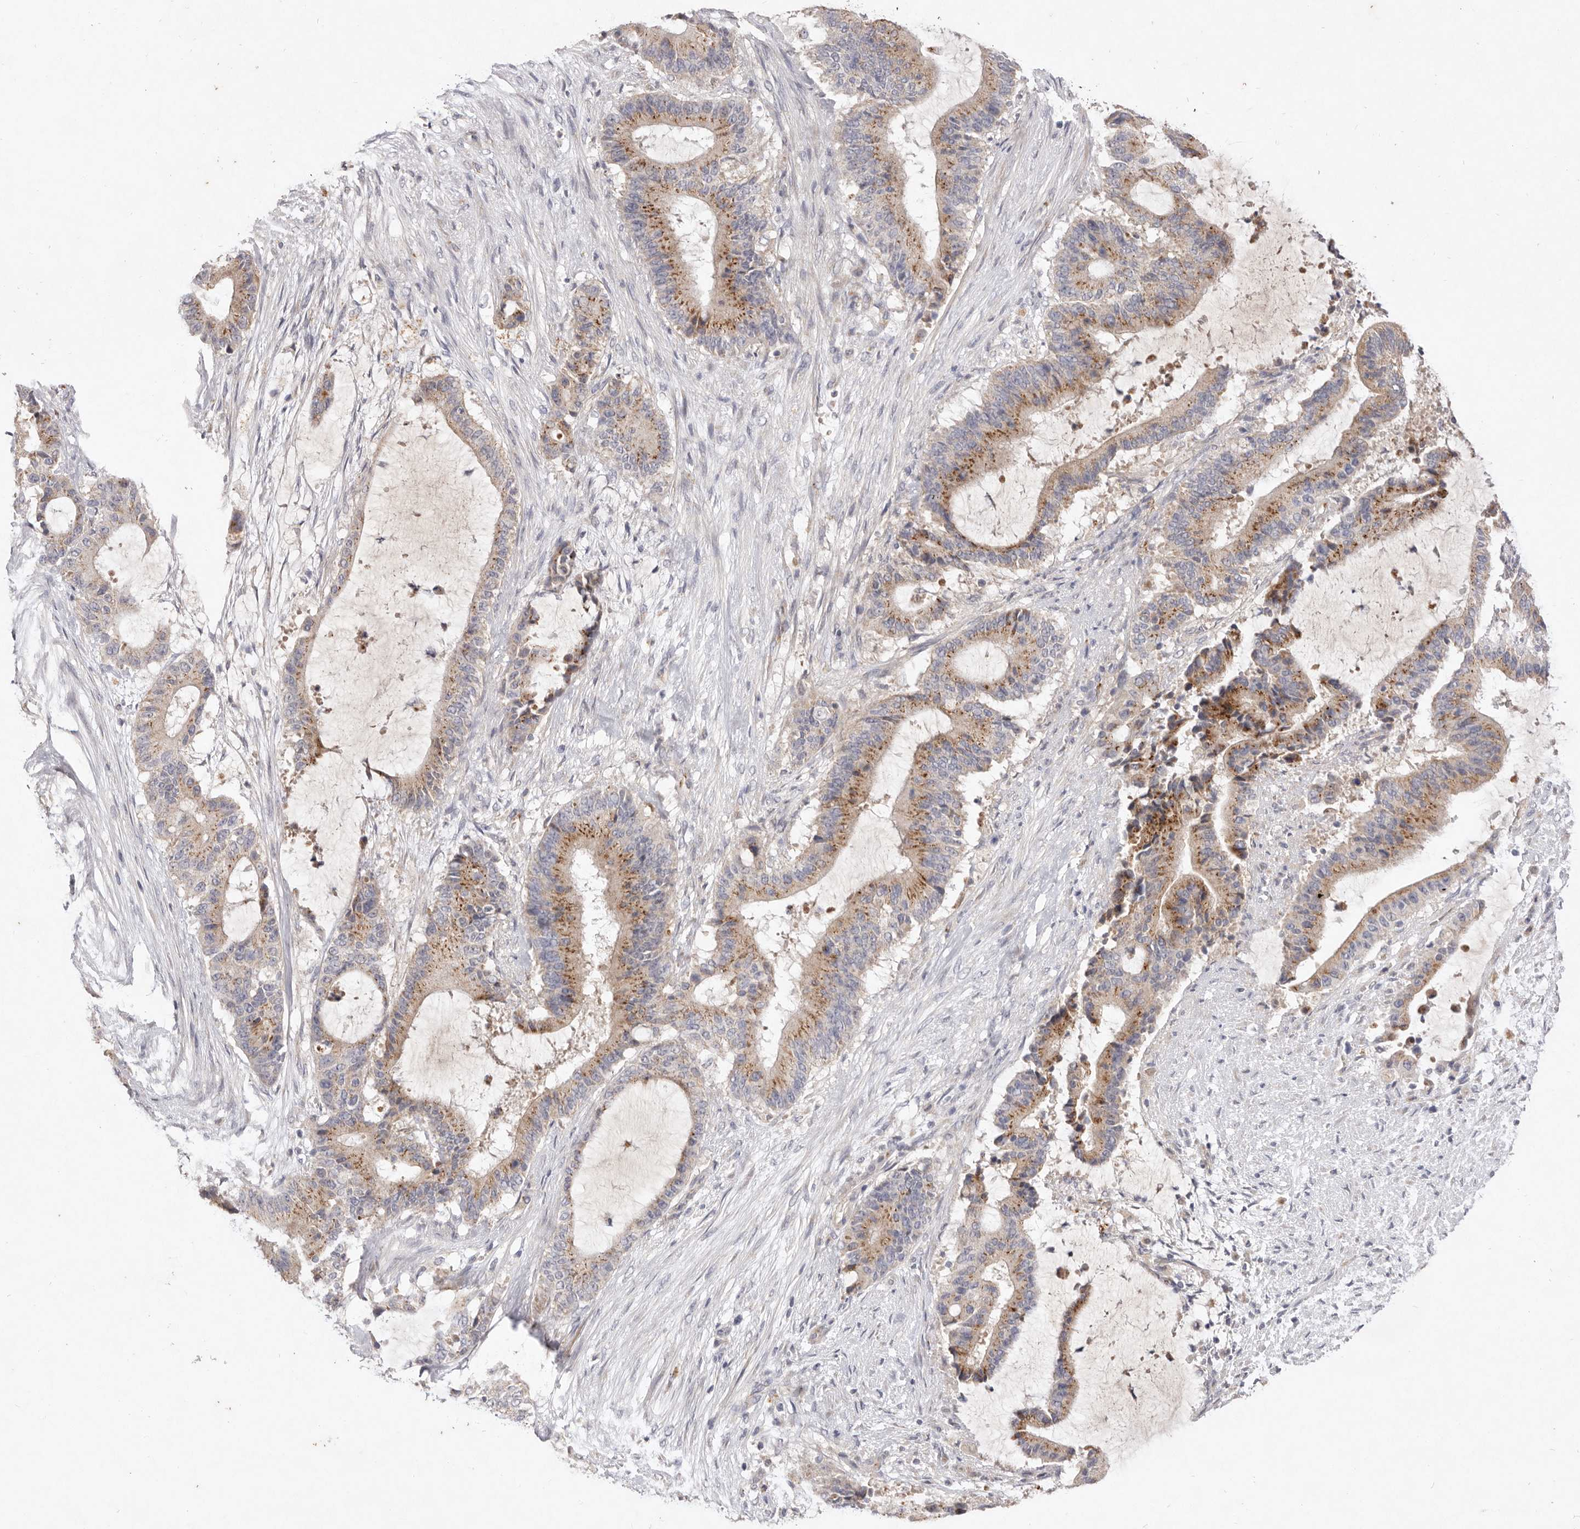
{"staining": {"intensity": "moderate", "quantity": ">75%", "location": "cytoplasmic/membranous"}, "tissue": "liver cancer", "cell_type": "Tumor cells", "image_type": "cancer", "snomed": [{"axis": "morphology", "description": "Normal tissue, NOS"}, {"axis": "morphology", "description": "Cholangiocarcinoma"}, {"axis": "topography", "description": "Liver"}, {"axis": "topography", "description": "Peripheral nerve tissue"}], "caption": "Immunohistochemistry image of liver cholangiocarcinoma stained for a protein (brown), which exhibits medium levels of moderate cytoplasmic/membranous expression in about >75% of tumor cells.", "gene": "USP24", "patient": {"sex": "female", "age": 73}}